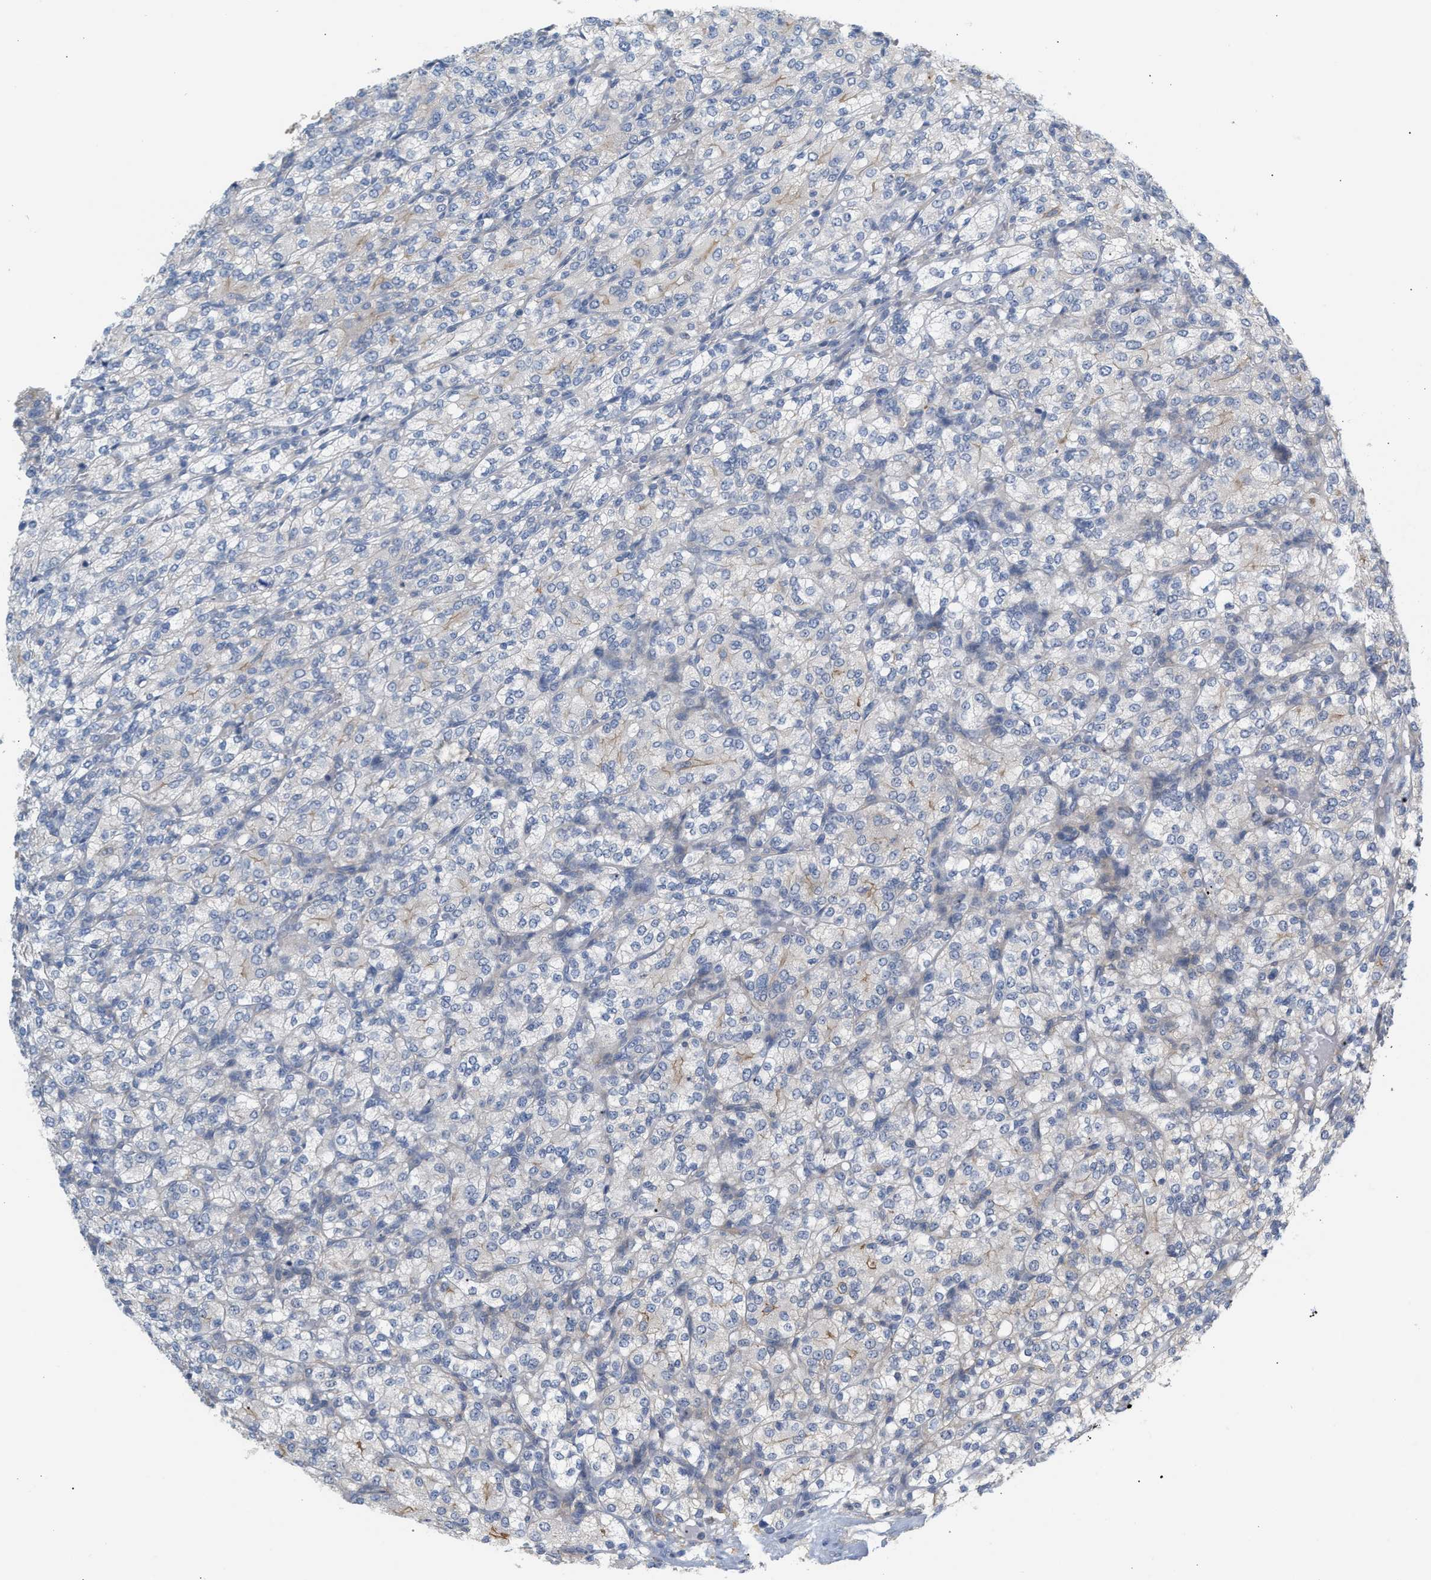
{"staining": {"intensity": "weak", "quantity": "<25%", "location": "cytoplasmic/membranous"}, "tissue": "renal cancer", "cell_type": "Tumor cells", "image_type": "cancer", "snomed": [{"axis": "morphology", "description": "Adenocarcinoma, NOS"}, {"axis": "topography", "description": "Kidney"}], "caption": "The histopathology image displays no staining of tumor cells in renal cancer (adenocarcinoma).", "gene": "LRCH1", "patient": {"sex": "male", "age": 77}}